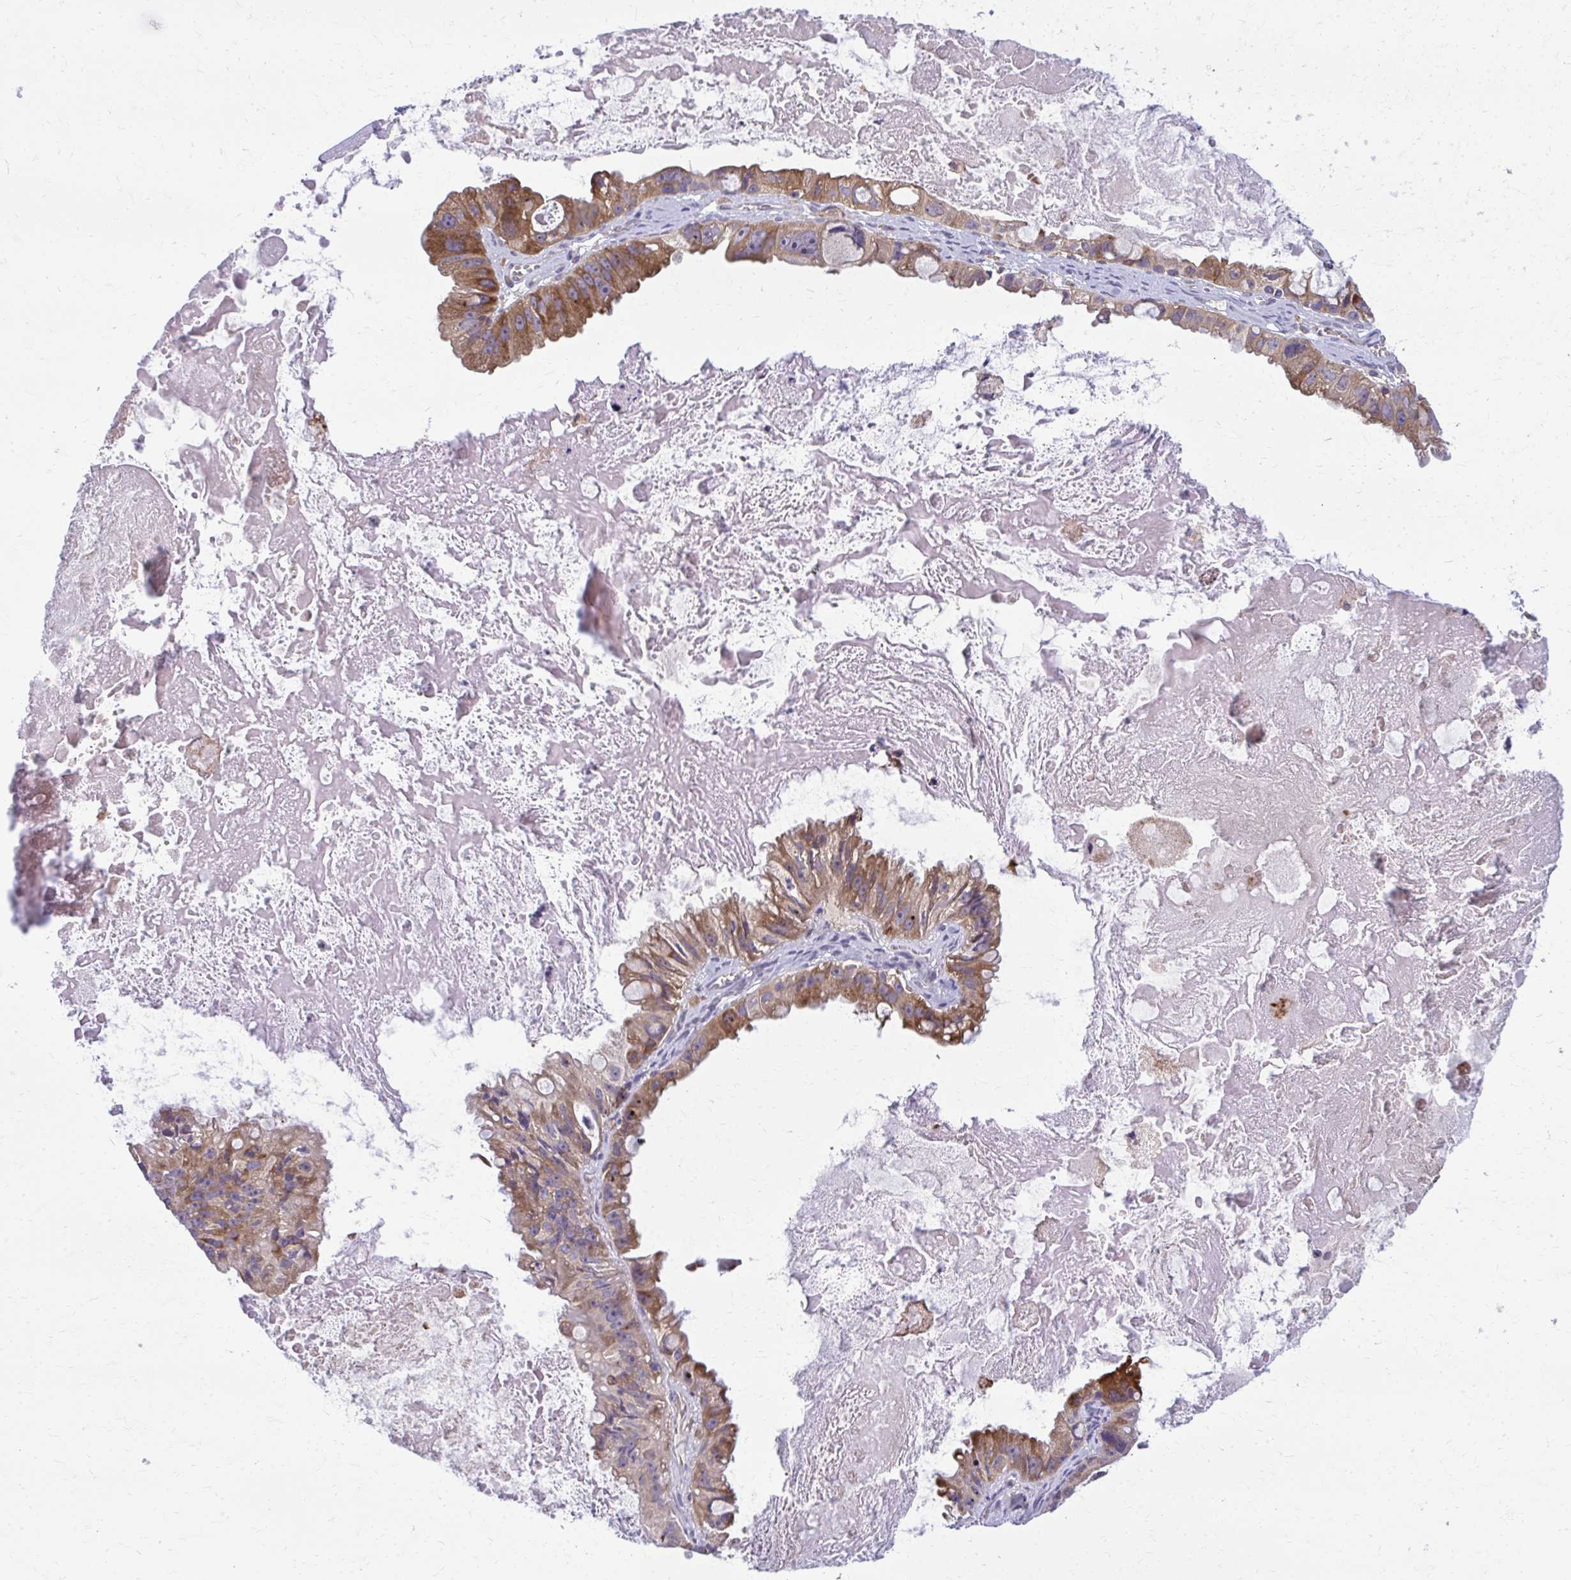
{"staining": {"intensity": "moderate", "quantity": ">75%", "location": "cytoplasmic/membranous"}, "tissue": "ovarian cancer", "cell_type": "Tumor cells", "image_type": "cancer", "snomed": [{"axis": "morphology", "description": "Cystadenocarcinoma, mucinous, NOS"}, {"axis": "topography", "description": "Ovary"}], "caption": "Brown immunohistochemical staining in ovarian cancer shows moderate cytoplasmic/membranous expression in about >75% of tumor cells.", "gene": "CEMP1", "patient": {"sex": "female", "age": 61}}